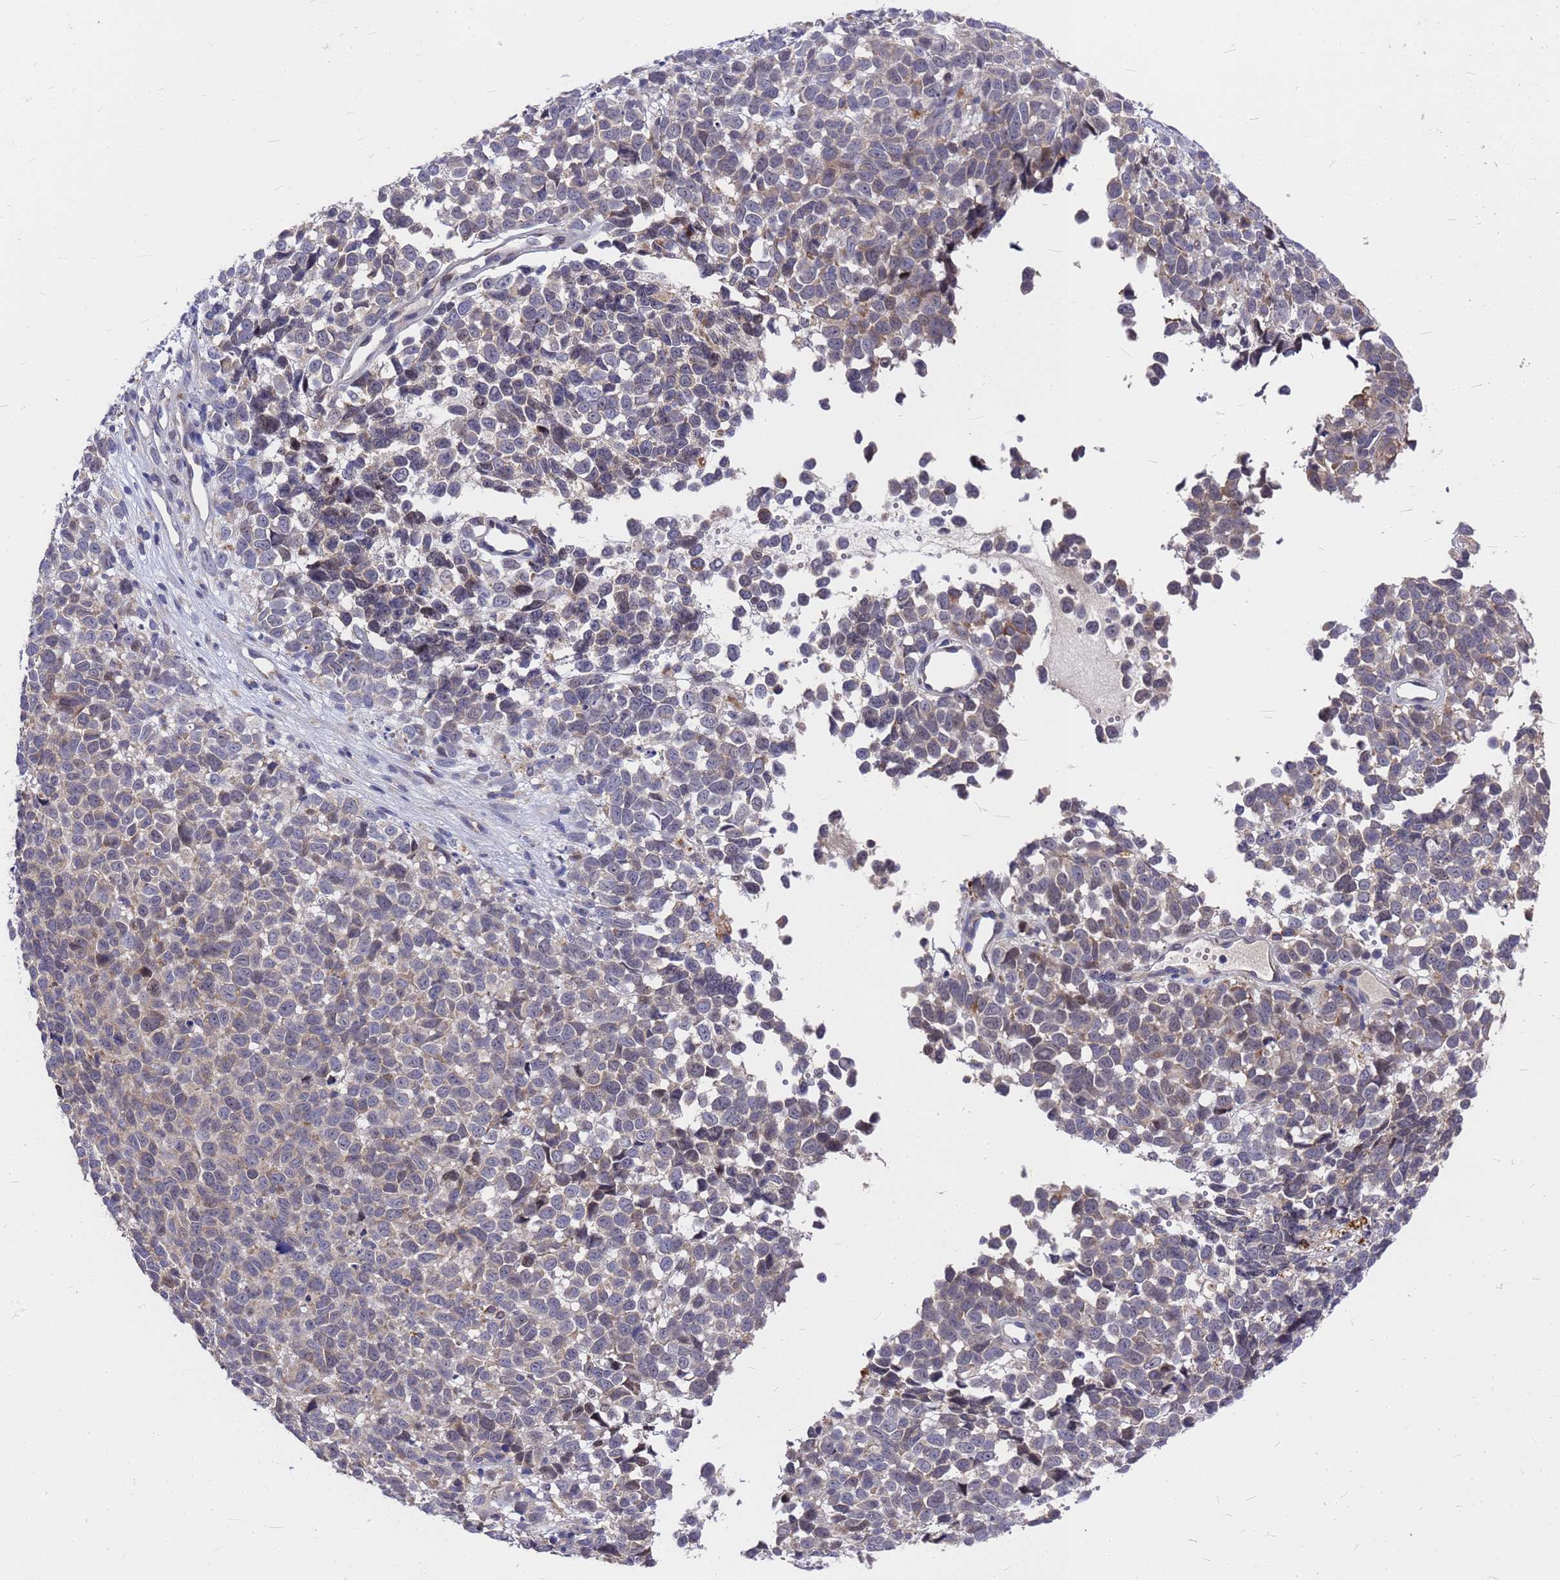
{"staining": {"intensity": "negative", "quantity": "none", "location": "none"}, "tissue": "melanoma", "cell_type": "Tumor cells", "image_type": "cancer", "snomed": [{"axis": "morphology", "description": "Malignant melanoma, NOS"}, {"axis": "topography", "description": "Nose, NOS"}], "caption": "Tumor cells show no significant protein staining in melanoma.", "gene": "ZNF717", "patient": {"sex": "female", "age": 48}}